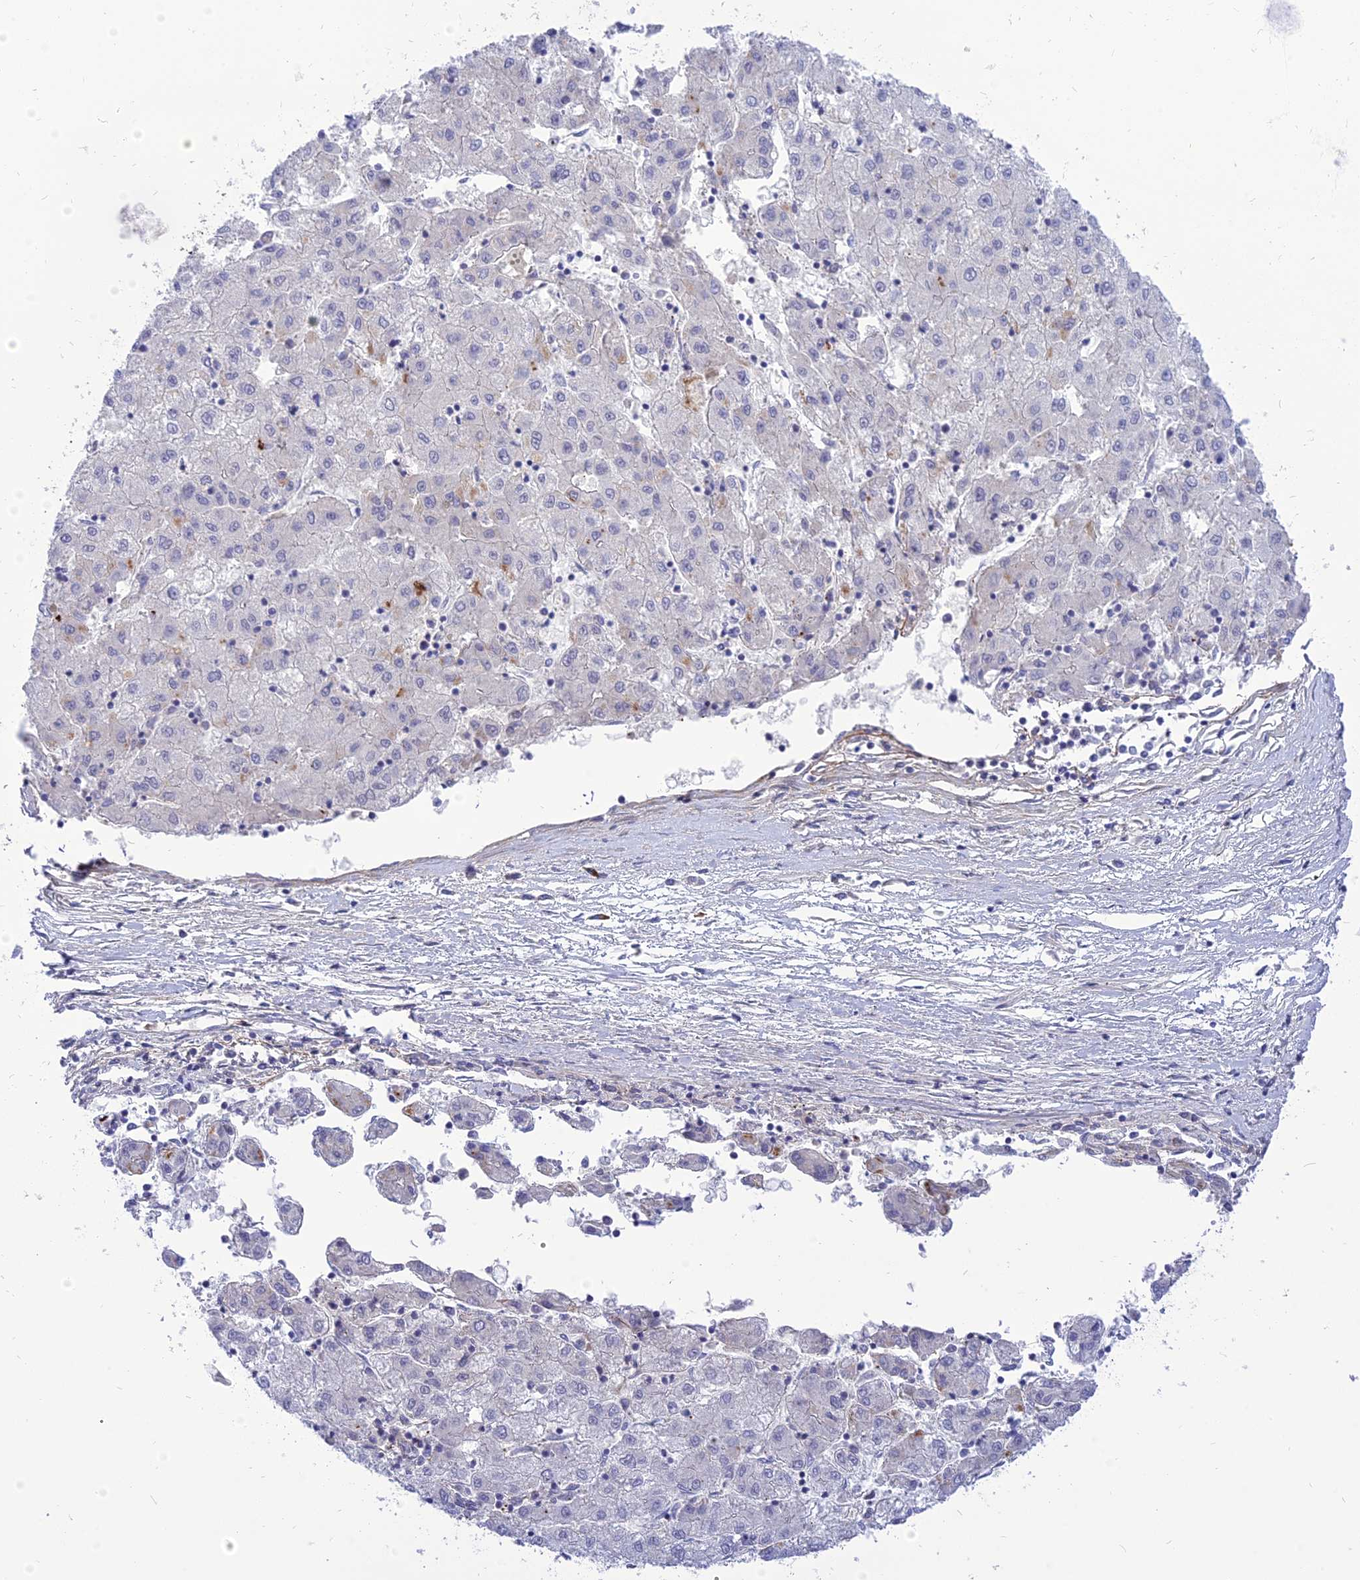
{"staining": {"intensity": "negative", "quantity": "none", "location": "none"}, "tissue": "liver cancer", "cell_type": "Tumor cells", "image_type": "cancer", "snomed": [{"axis": "morphology", "description": "Carcinoma, Hepatocellular, NOS"}, {"axis": "topography", "description": "Liver"}], "caption": "High magnification brightfield microscopy of liver cancer (hepatocellular carcinoma) stained with DAB (brown) and counterstained with hematoxylin (blue): tumor cells show no significant expression. Nuclei are stained in blue.", "gene": "MBD3L1", "patient": {"sex": "male", "age": 72}}